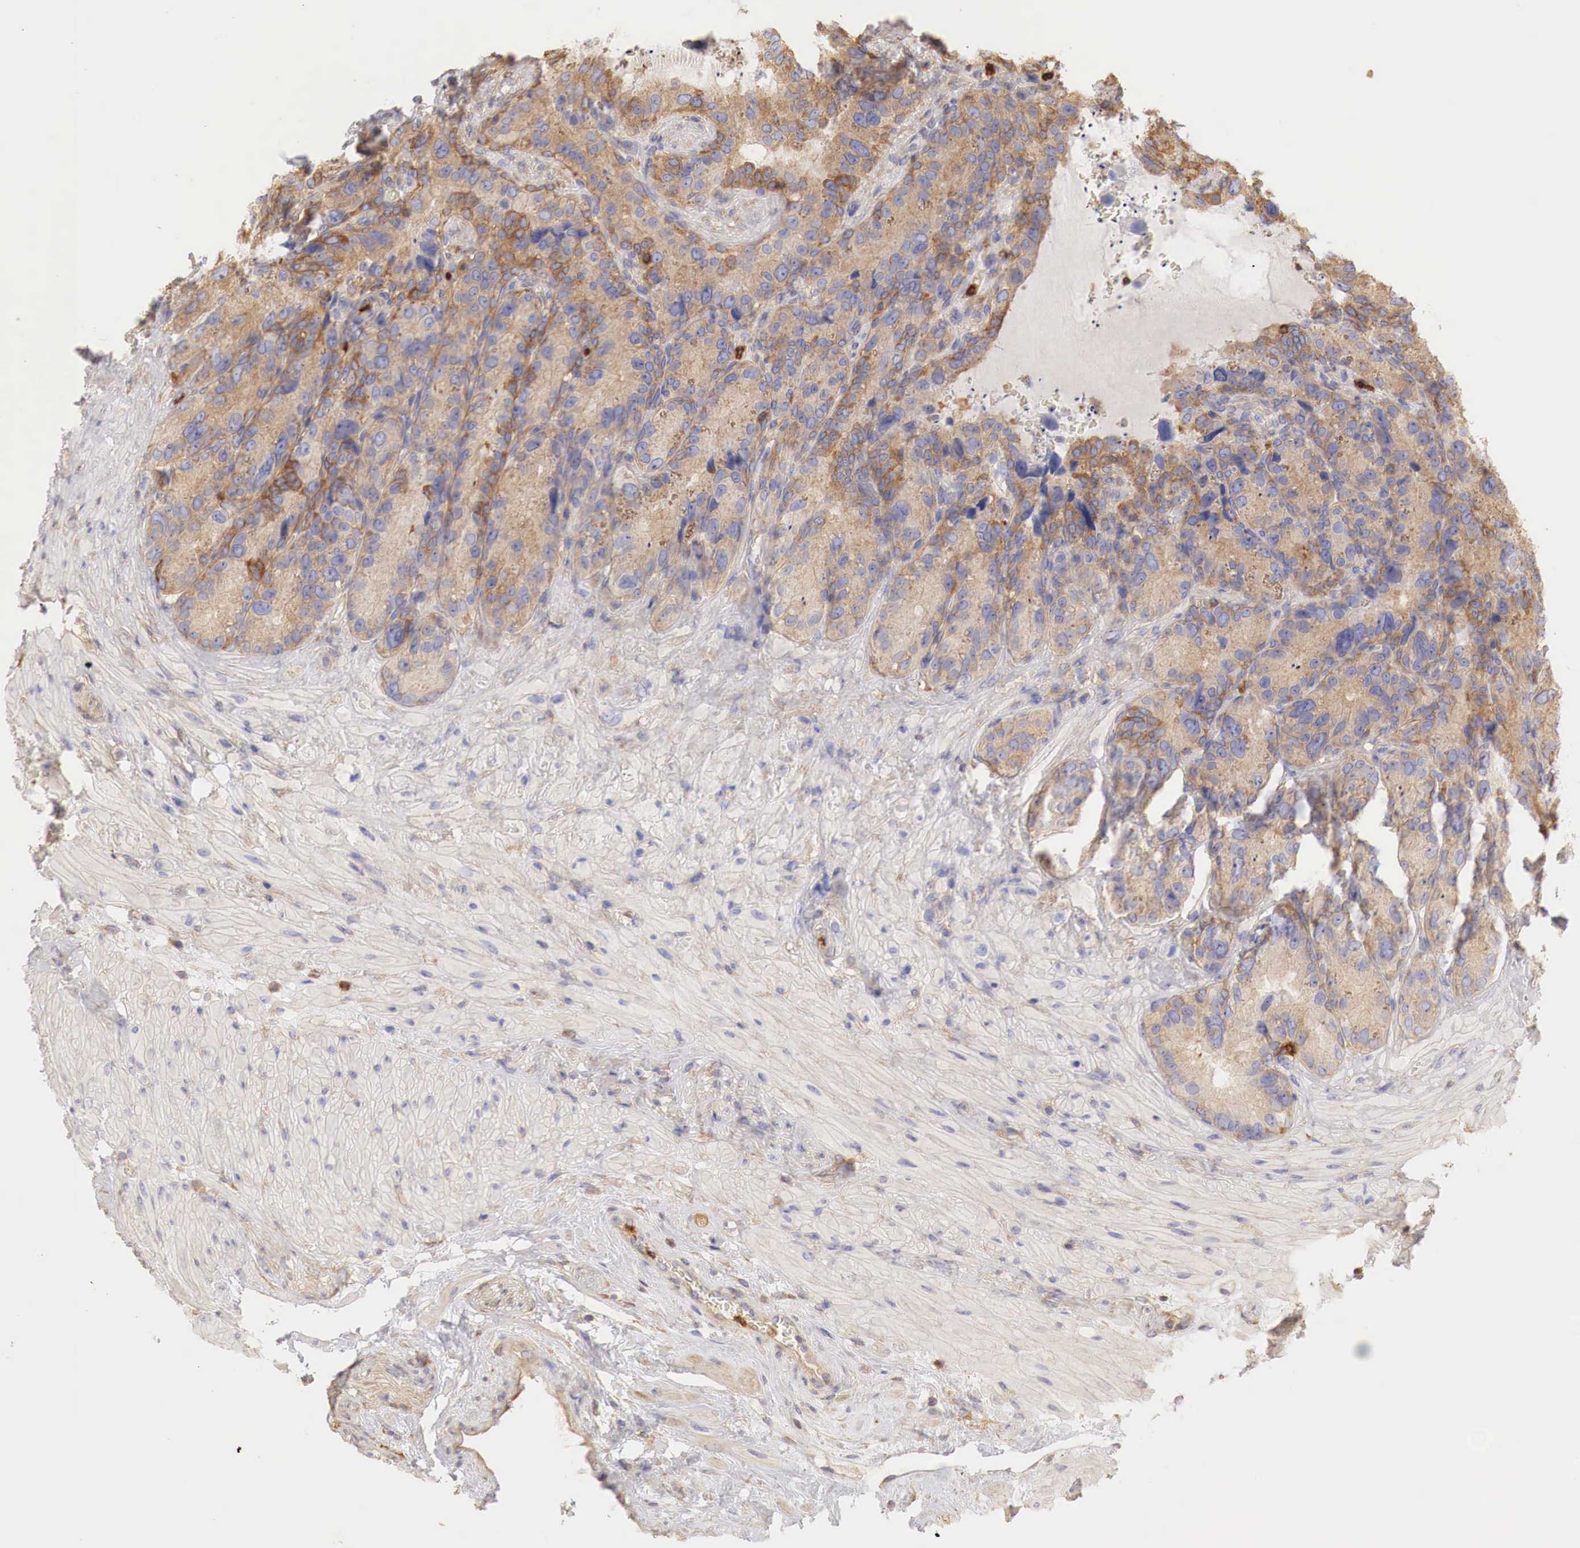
{"staining": {"intensity": "moderate", "quantity": ">75%", "location": "cytoplasmic/membranous"}, "tissue": "seminal vesicle", "cell_type": "Glandular cells", "image_type": "normal", "snomed": [{"axis": "morphology", "description": "Normal tissue, NOS"}, {"axis": "topography", "description": "Seminal veicle"}], "caption": "Immunohistochemistry image of normal seminal vesicle: seminal vesicle stained using immunohistochemistry displays medium levels of moderate protein expression localized specifically in the cytoplasmic/membranous of glandular cells, appearing as a cytoplasmic/membranous brown color.", "gene": "G6PD", "patient": {"sex": "male", "age": 63}}